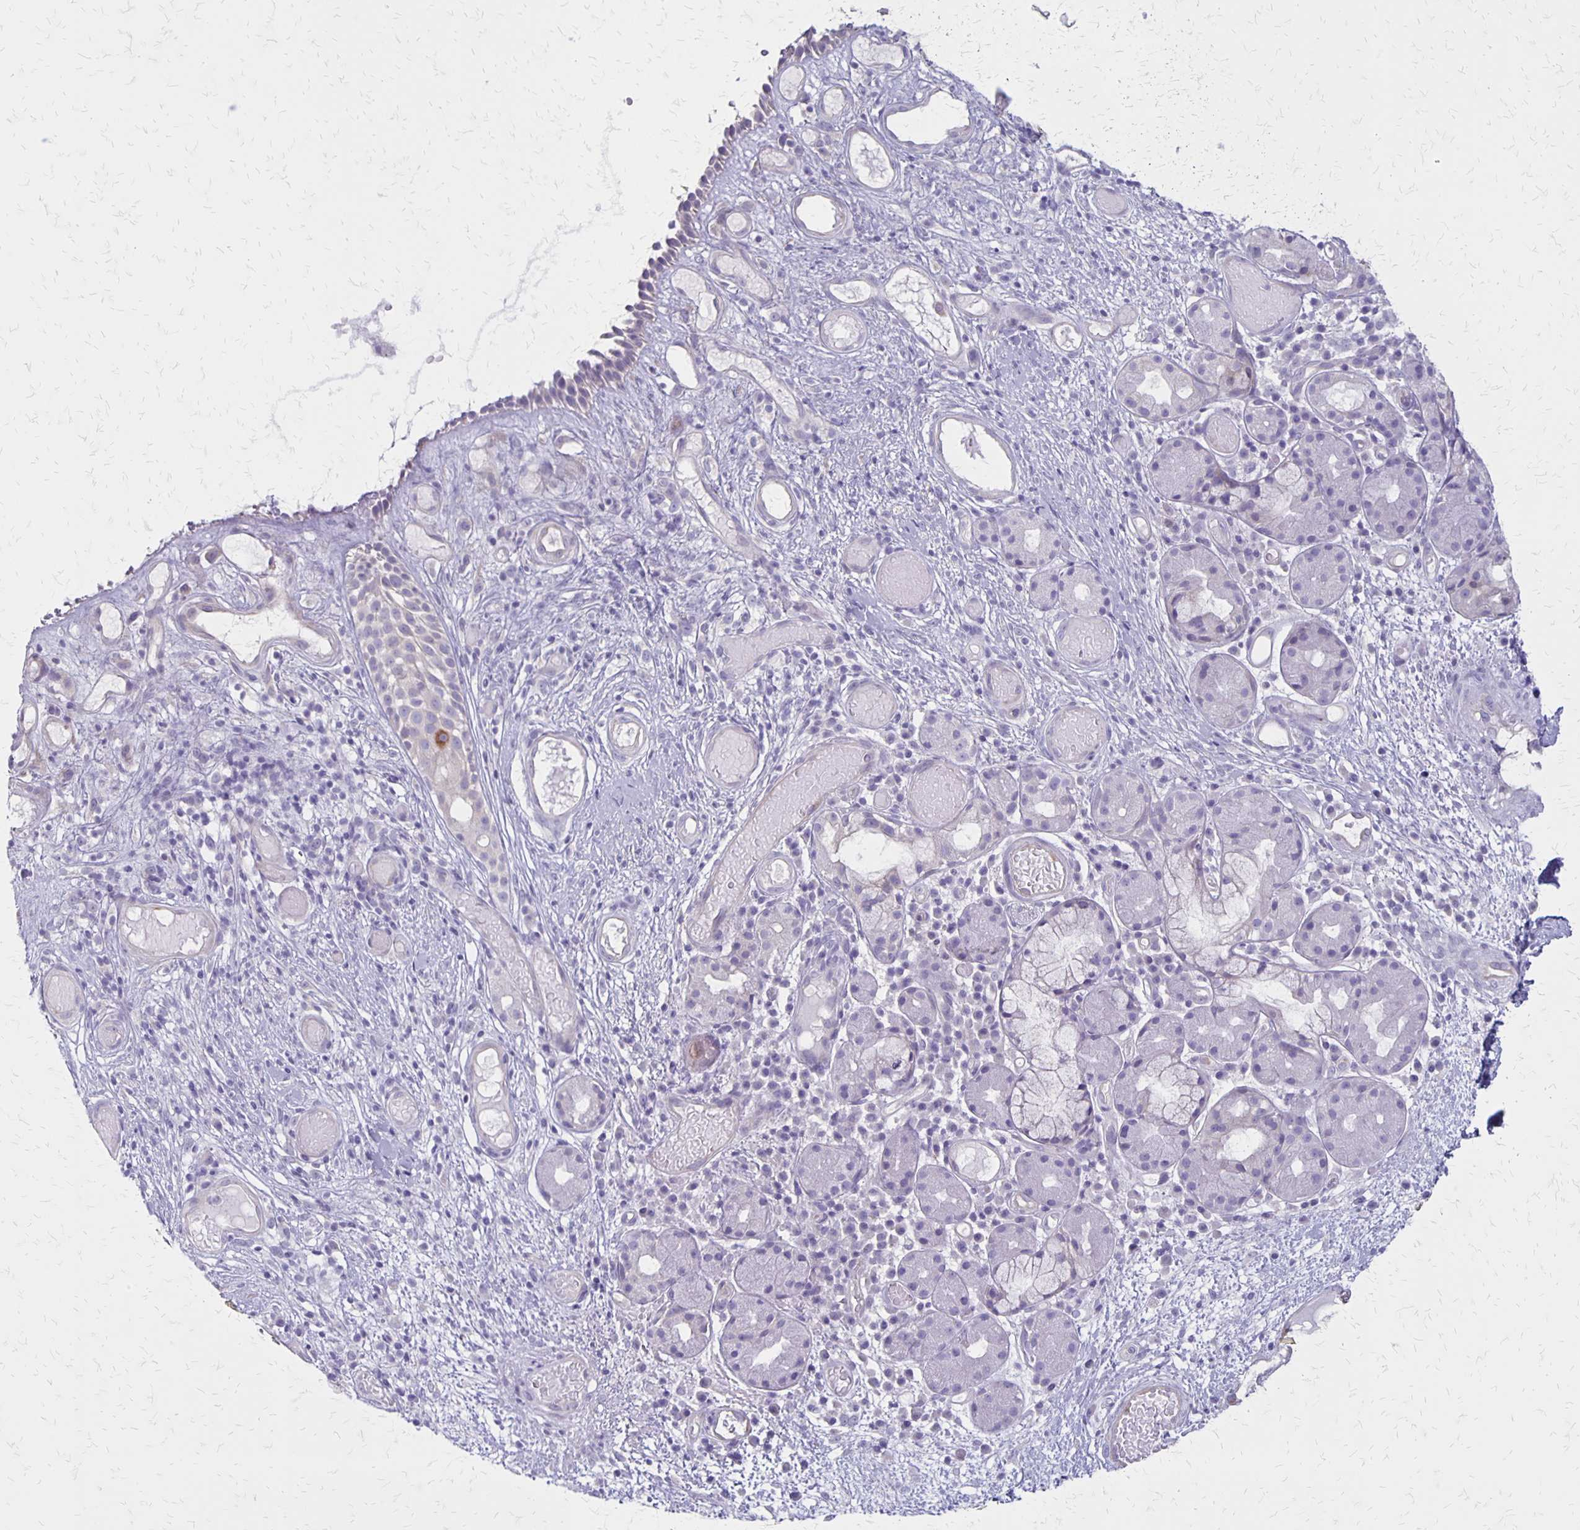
{"staining": {"intensity": "negative", "quantity": "none", "location": "none"}, "tissue": "nasopharynx", "cell_type": "Respiratory epithelial cells", "image_type": "normal", "snomed": [{"axis": "morphology", "description": "Normal tissue, NOS"}, {"axis": "morphology", "description": "Inflammation, NOS"}, {"axis": "topography", "description": "Nasopharynx"}], "caption": "Histopathology image shows no significant protein positivity in respiratory epithelial cells of unremarkable nasopharynx.", "gene": "HOMER1", "patient": {"sex": "male", "age": 54}}